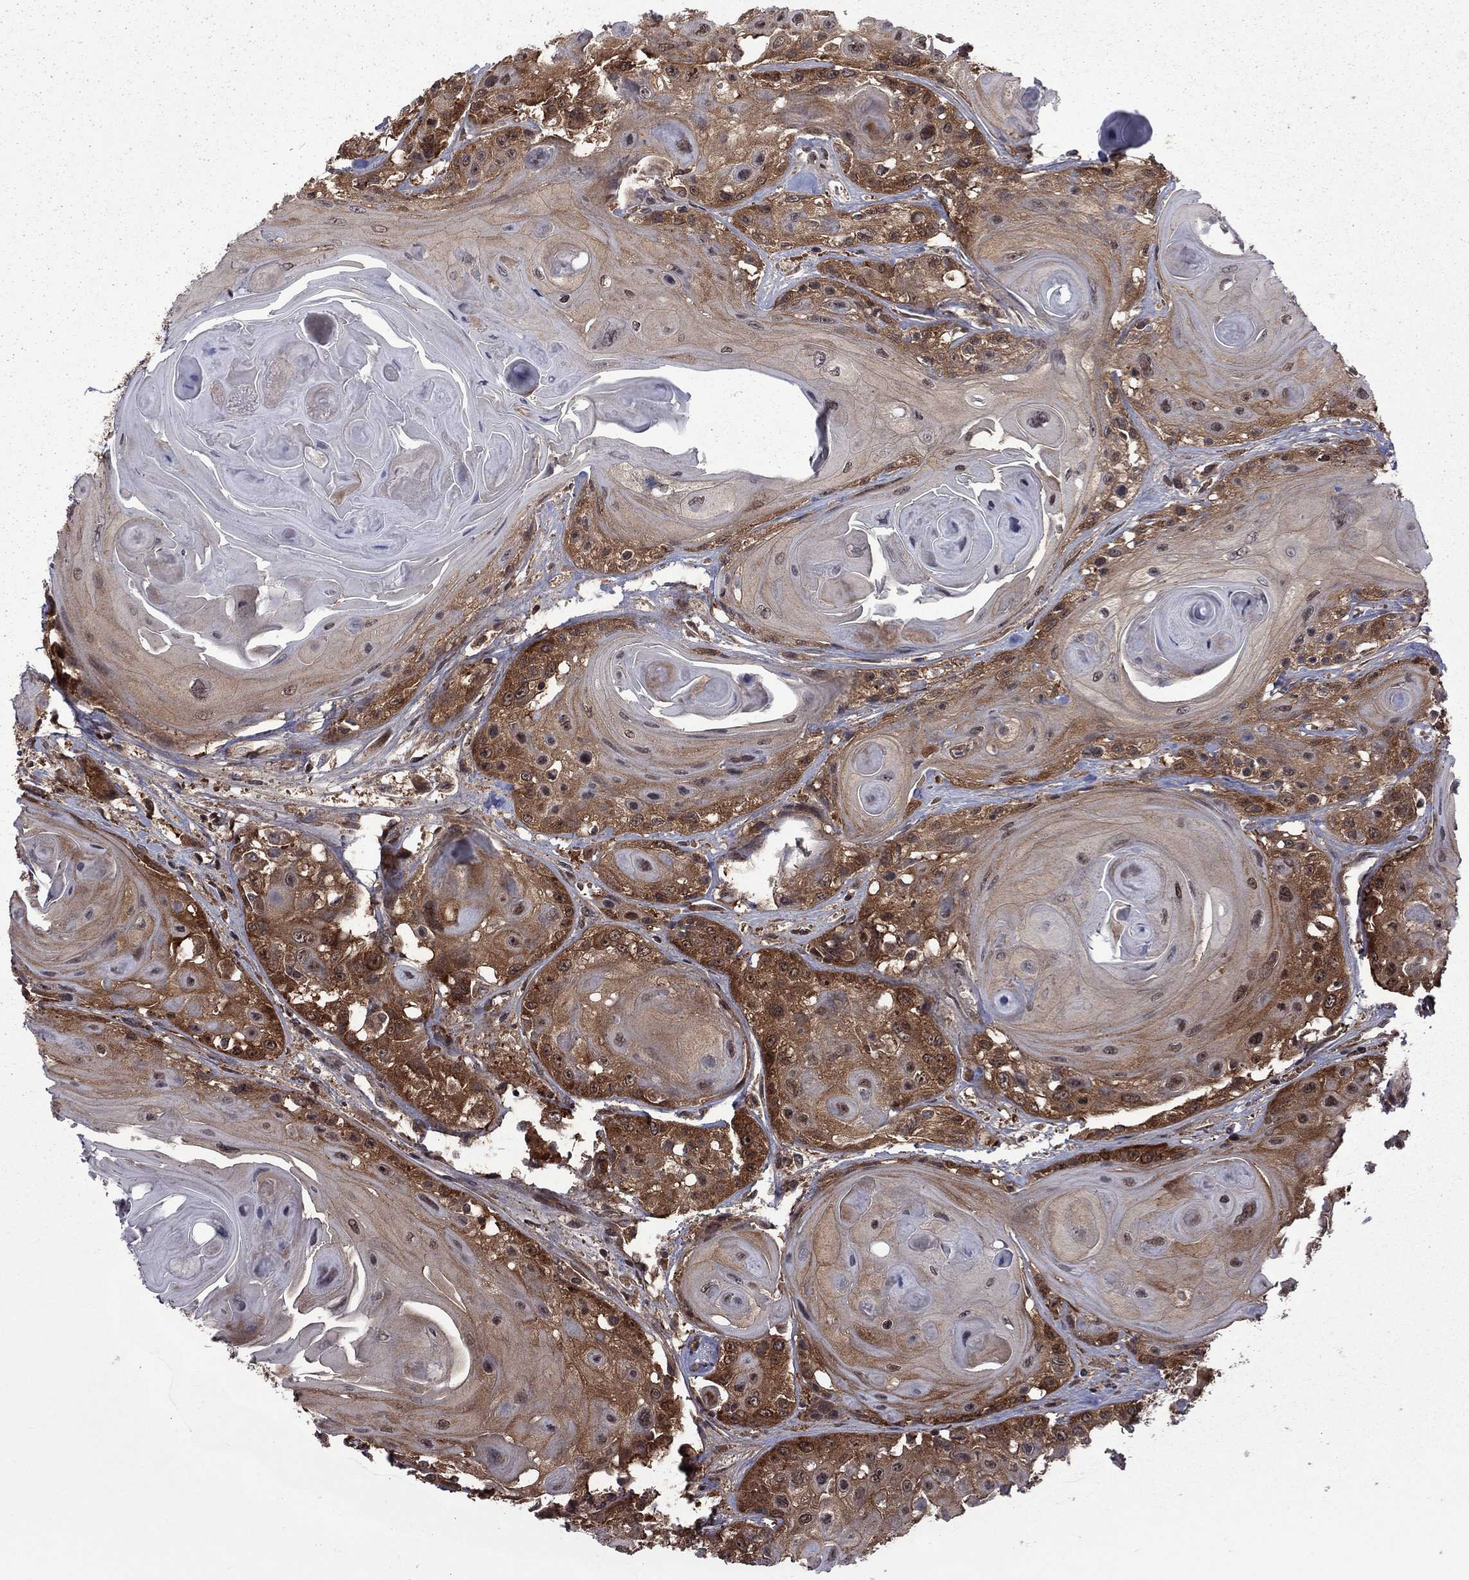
{"staining": {"intensity": "strong", "quantity": ">75%", "location": "cytoplasmic/membranous"}, "tissue": "head and neck cancer", "cell_type": "Tumor cells", "image_type": "cancer", "snomed": [{"axis": "morphology", "description": "Squamous cell carcinoma, NOS"}, {"axis": "topography", "description": "Head-Neck"}], "caption": "Strong cytoplasmic/membranous expression is seen in about >75% of tumor cells in head and neck cancer. The protein of interest is shown in brown color, while the nuclei are stained blue.", "gene": "NAA50", "patient": {"sex": "female", "age": 59}}